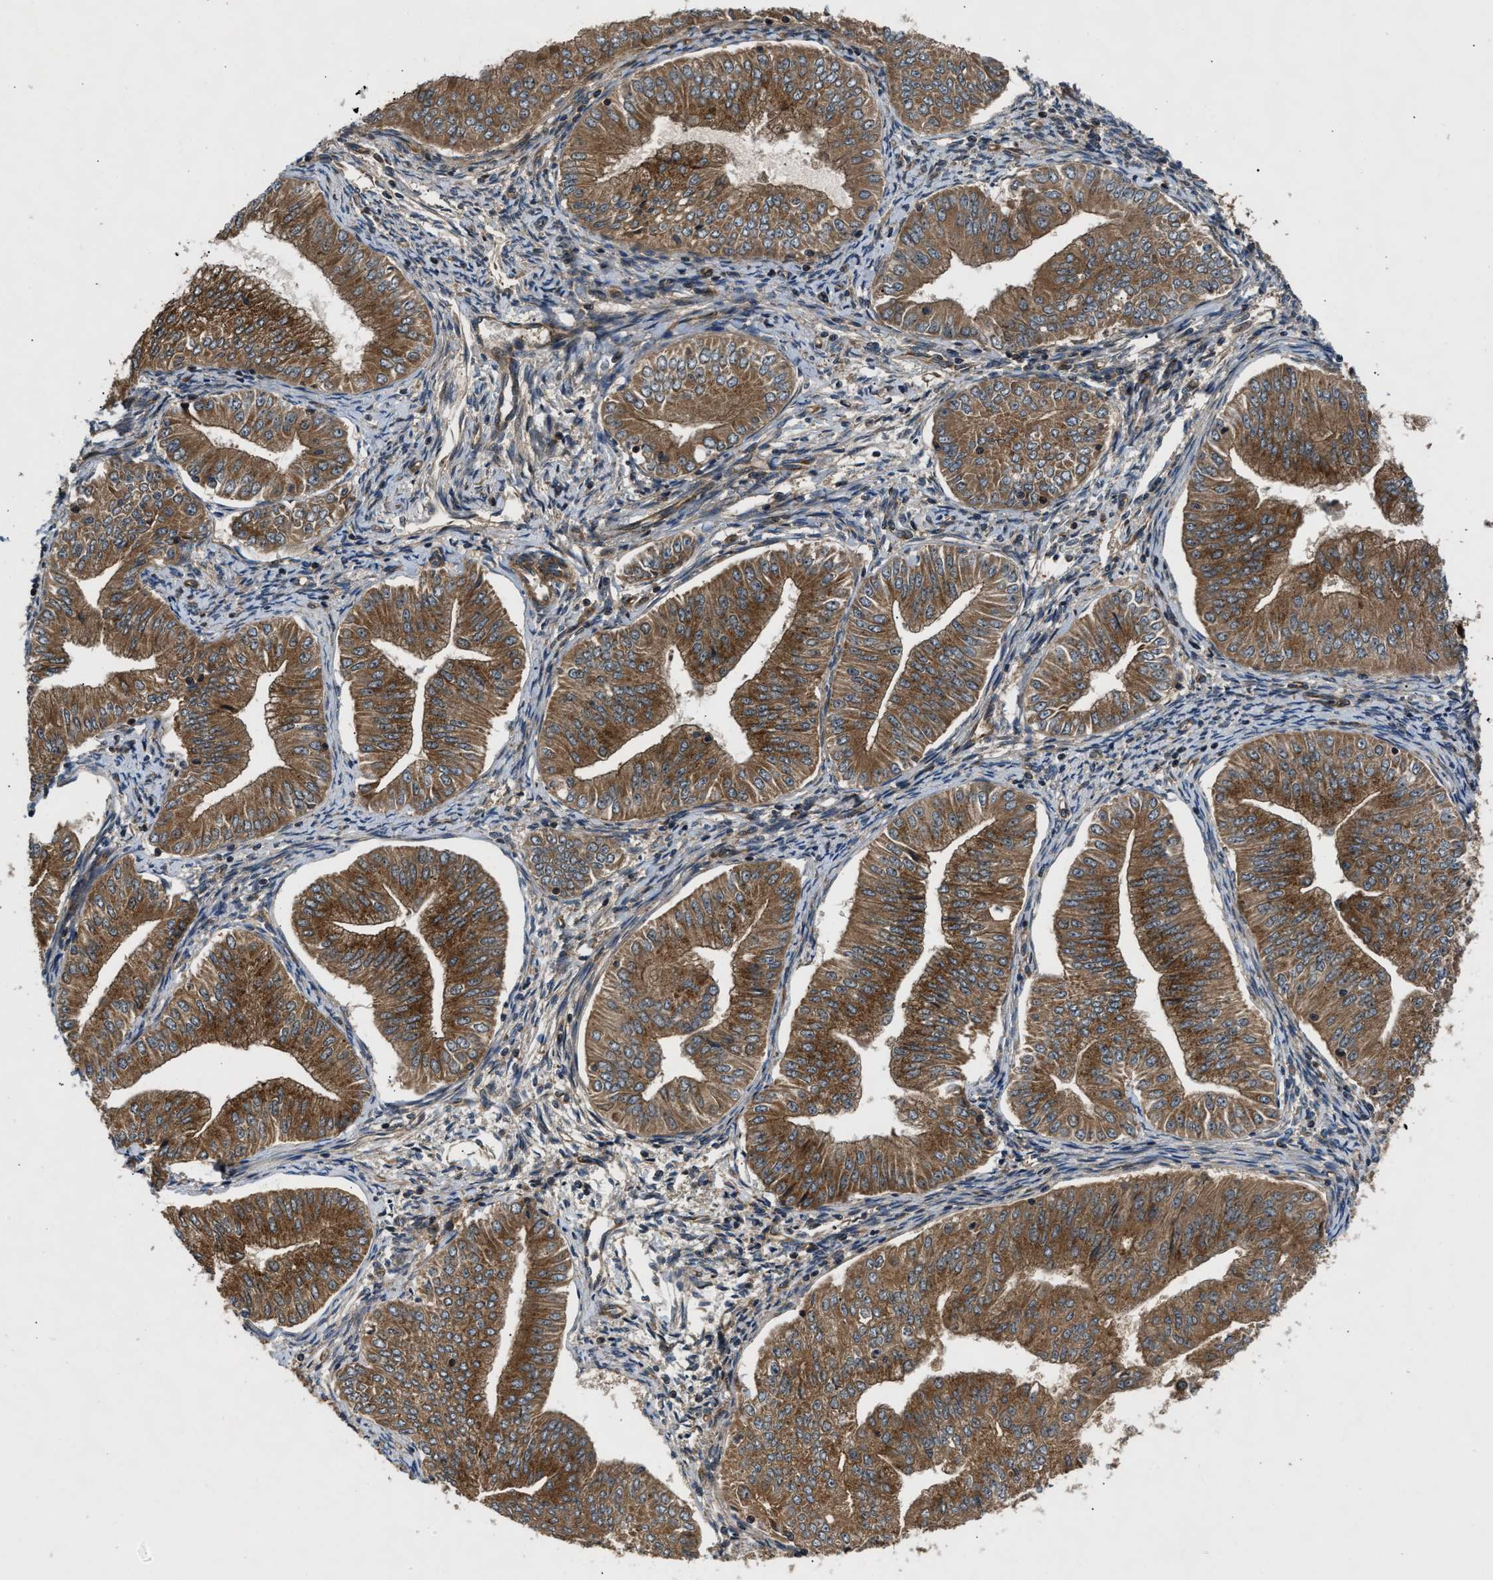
{"staining": {"intensity": "strong", "quantity": ">75%", "location": "cytoplasmic/membranous"}, "tissue": "endometrial cancer", "cell_type": "Tumor cells", "image_type": "cancer", "snomed": [{"axis": "morphology", "description": "Normal tissue, NOS"}, {"axis": "morphology", "description": "Adenocarcinoma, NOS"}, {"axis": "topography", "description": "Endometrium"}], "caption": "A high amount of strong cytoplasmic/membranous staining is present in approximately >75% of tumor cells in endometrial cancer (adenocarcinoma) tissue.", "gene": "PNPLA8", "patient": {"sex": "female", "age": 53}}